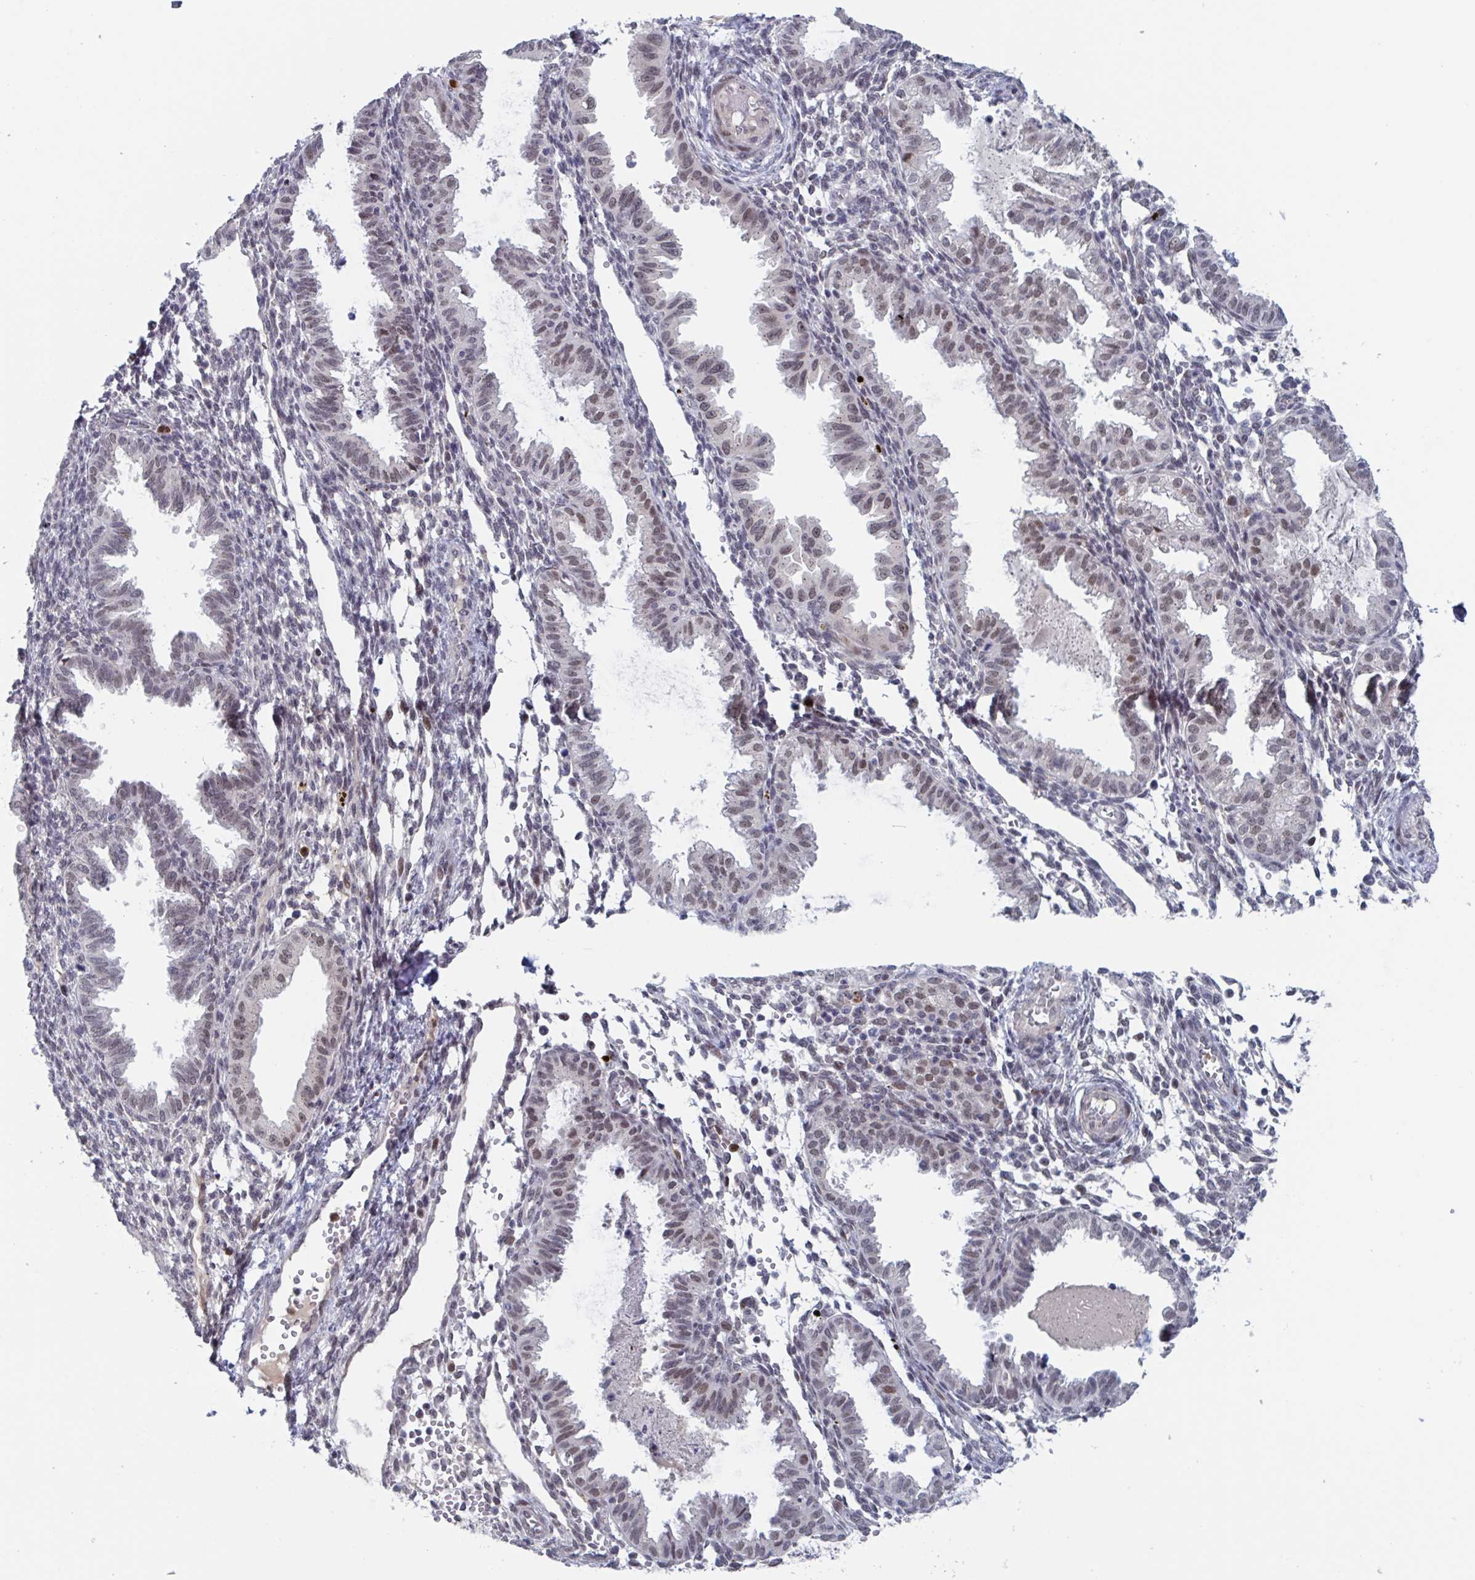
{"staining": {"intensity": "moderate", "quantity": "<25%", "location": "nuclear"}, "tissue": "endometrium", "cell_type": "Cells in endometrial stroma", "image_type": "normal", "snomed": [{"axis": "morphology", "description": "Normal tissue, NOS"}, {"axis": "topography", "description": "Endometrium"}], "caption": "Endometrium stained for a protein demonstrates moderate nuclear positivity in cells in endometrial stroma. (DAB (3,3'-diaminobenzidine) IHC, brown staining for protein, blue staining for nuclei).", "gene": "RNF212", "patient": {"sex": "female", "age": 33}}